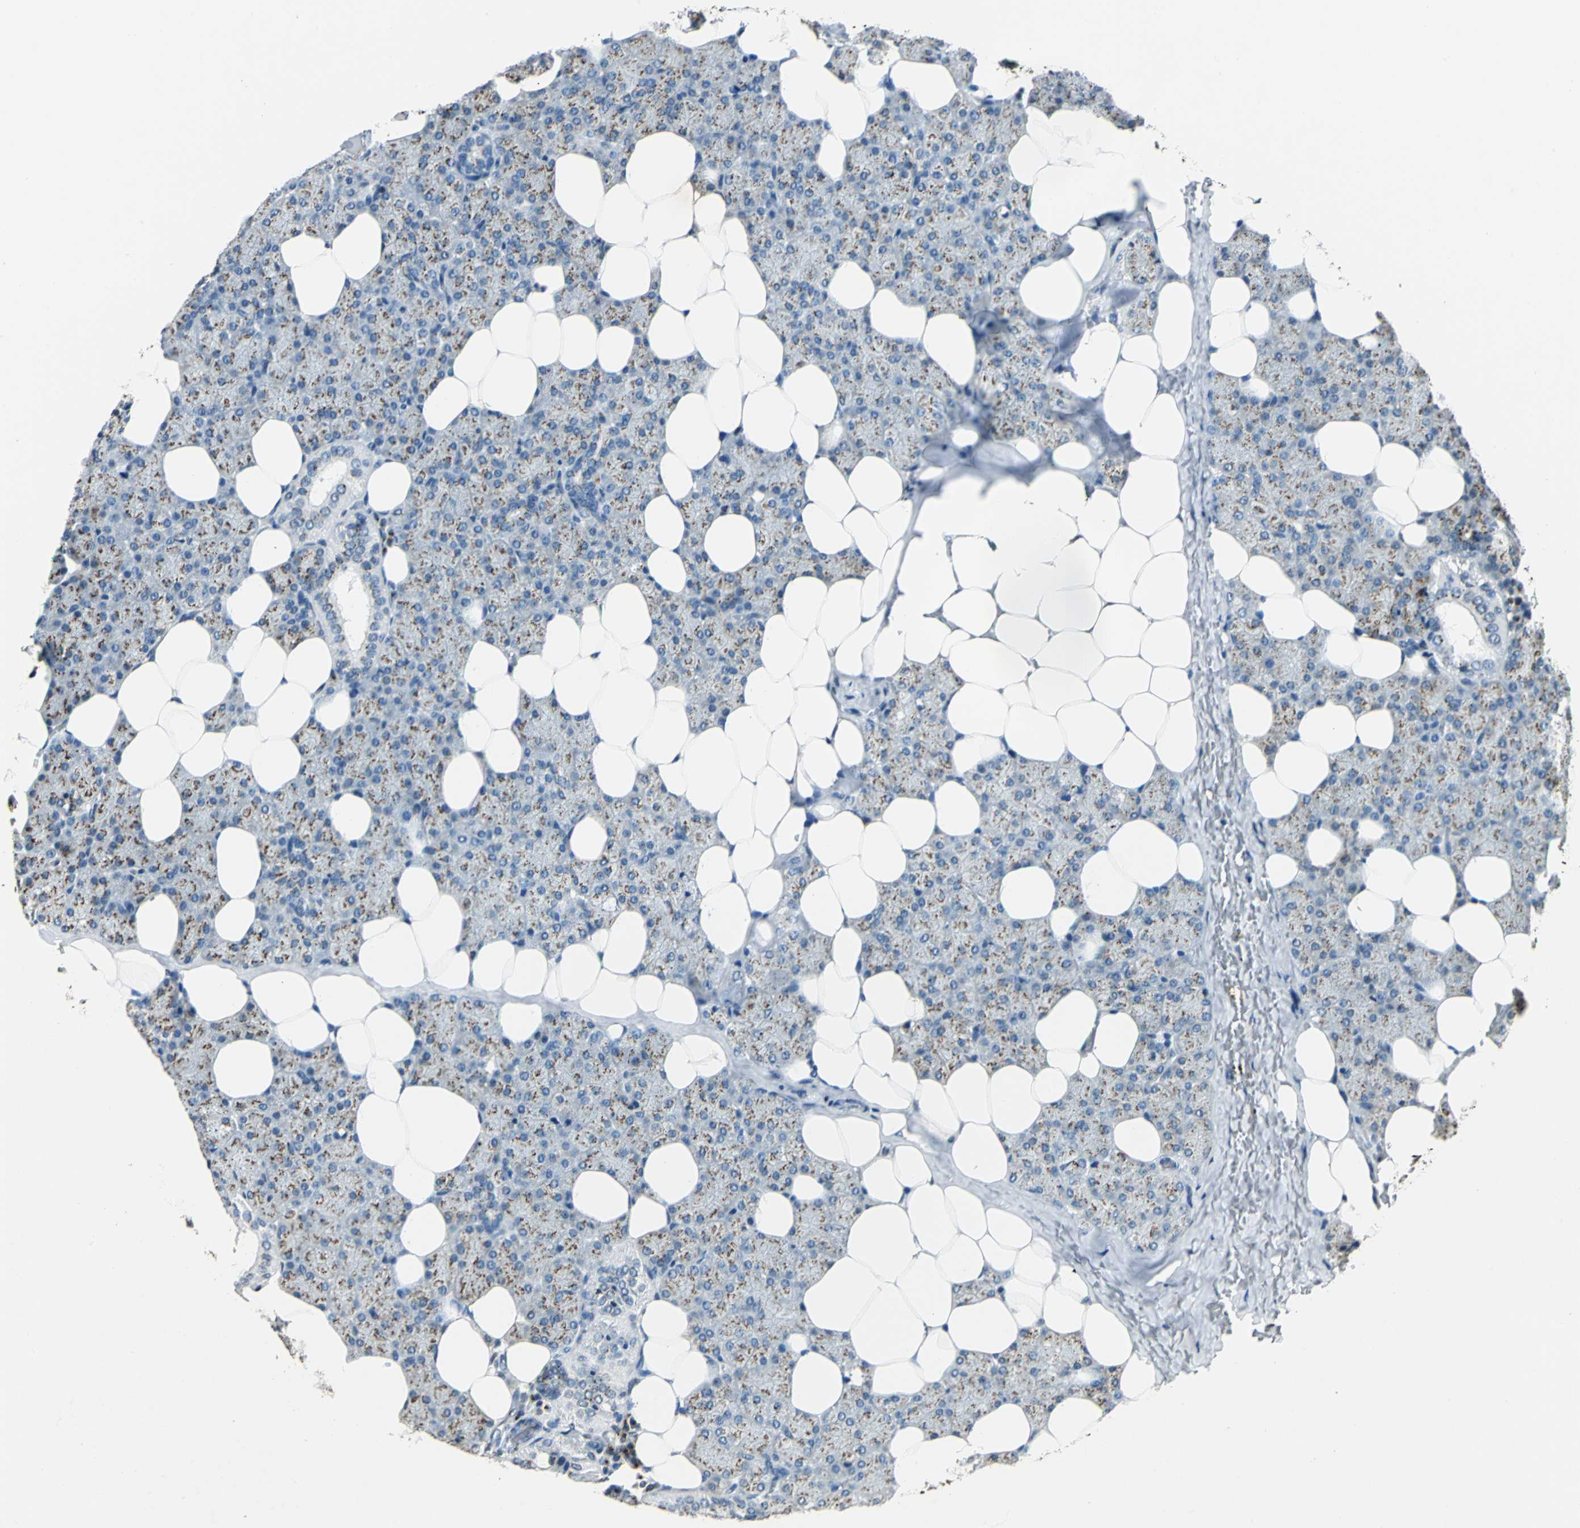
{"staining": {"intensity": "moderate", "quantity": "25%-75%", "location": "cytoplasmic/membranous"}, "tissue": "salivary gland", "cell_type": "Glandular cells", "image_type": "normal", "snomed": [{"axis": "morphology", "description": "Normal tissue, NOS"}, {"axis": "topography", "description": "Lymph node"}, {"axis": "topography", "description": "Salivary gland"}], "caption": "This micrograph shows immunohistochemistry staining of normal human salivary gland, with medium moderate cytoplasmic/membranous staining in approximately 25%-75% of glandular cells.", "gene": "TMEM115", "patient": {"sex": "male", "age": 8}}